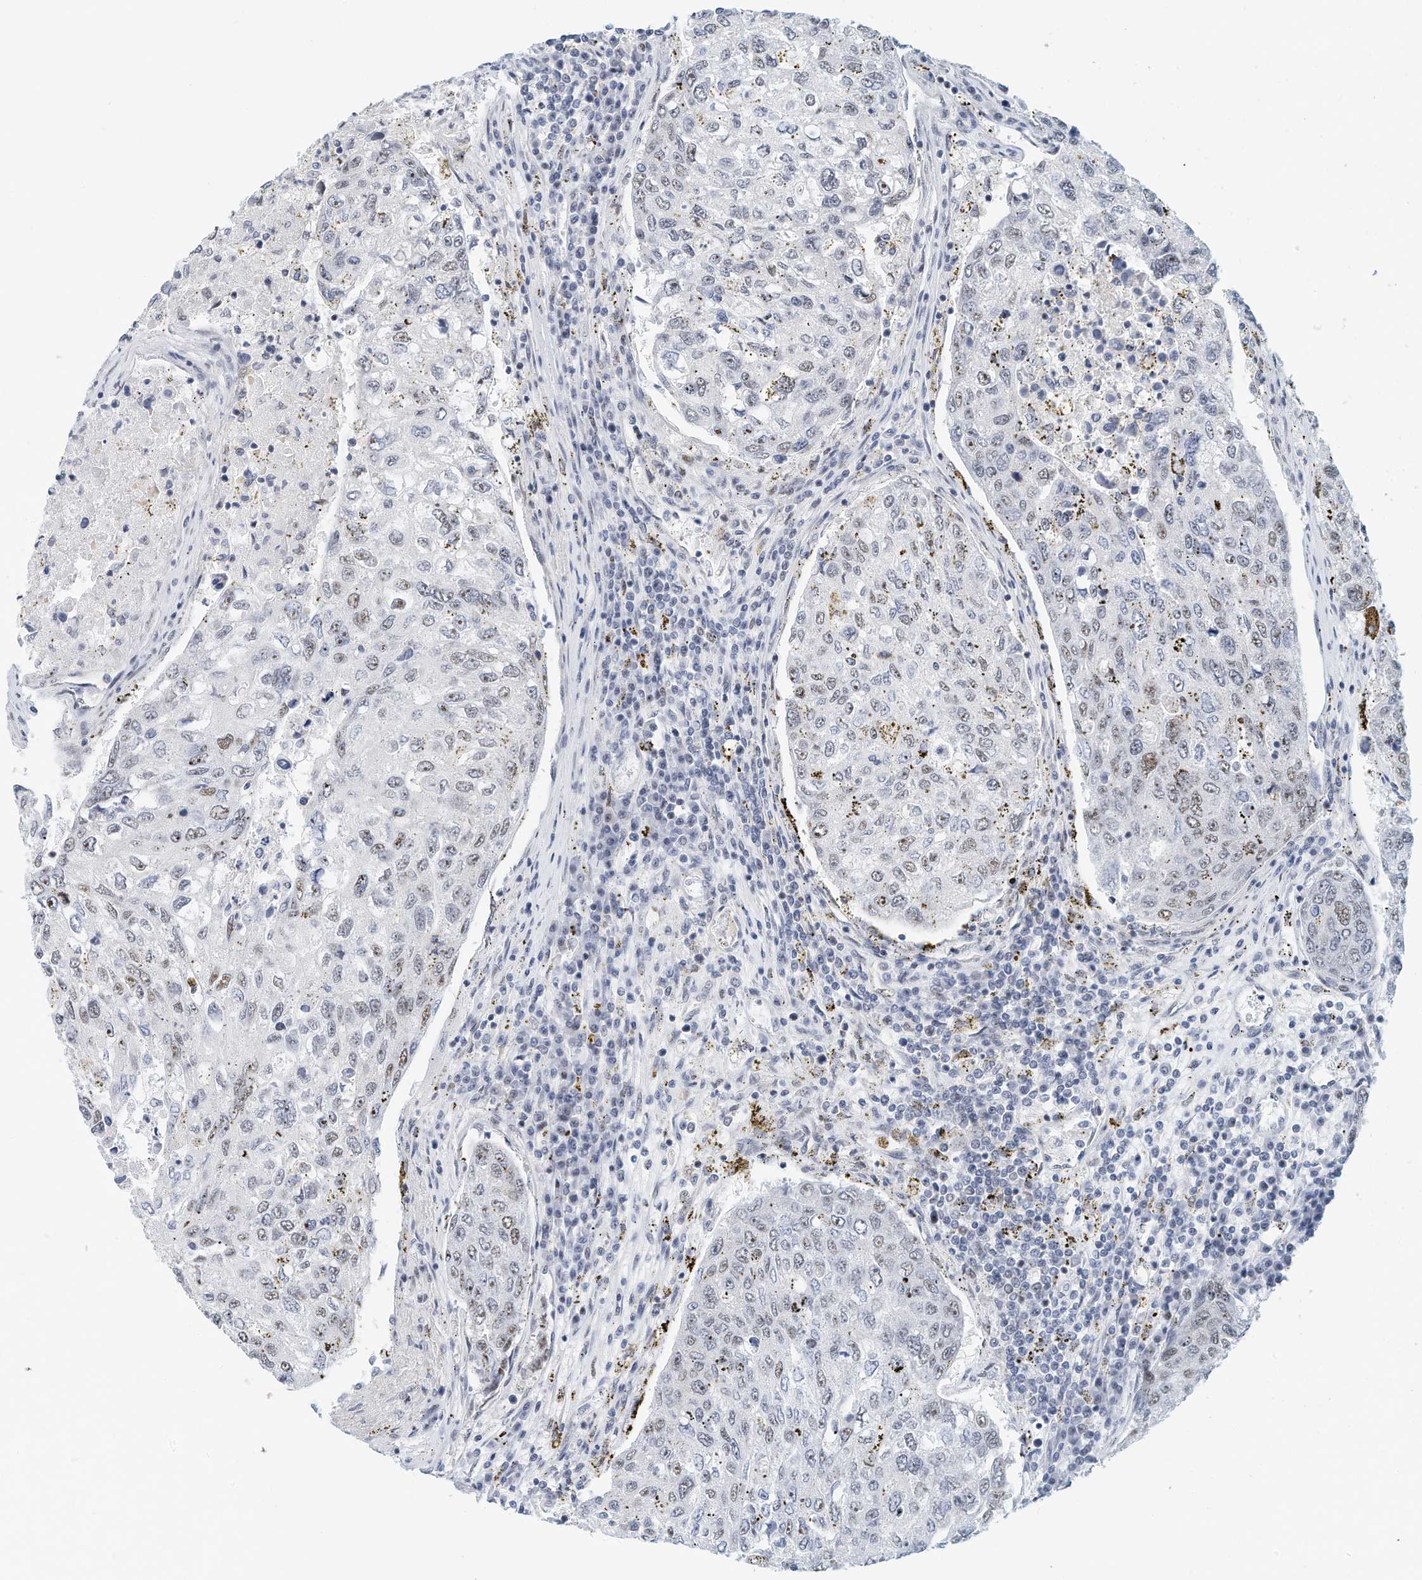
{"staining": {"intensity": "negative", "quantity": "none", "location": "none"}, "tissue": "urothelial cancer", "cell_type": "Tumor cells", "image_type": "cancer", "snomed": [{"axis": "morphology", "description": "Urothelial carcinoma, High grade"}, {"axis": "topography", "description": "Lymph node"}, {"axis": "topography", "description": "Urinary bladder"}], "caption": "Urothelial carcinoma (high-grade) stained for a protein using immunohistochemistry (IHC) reveals no expression tumor cells.", "gene": "ARHGAP28", "patient": {"sex": "male", "age": 51}}